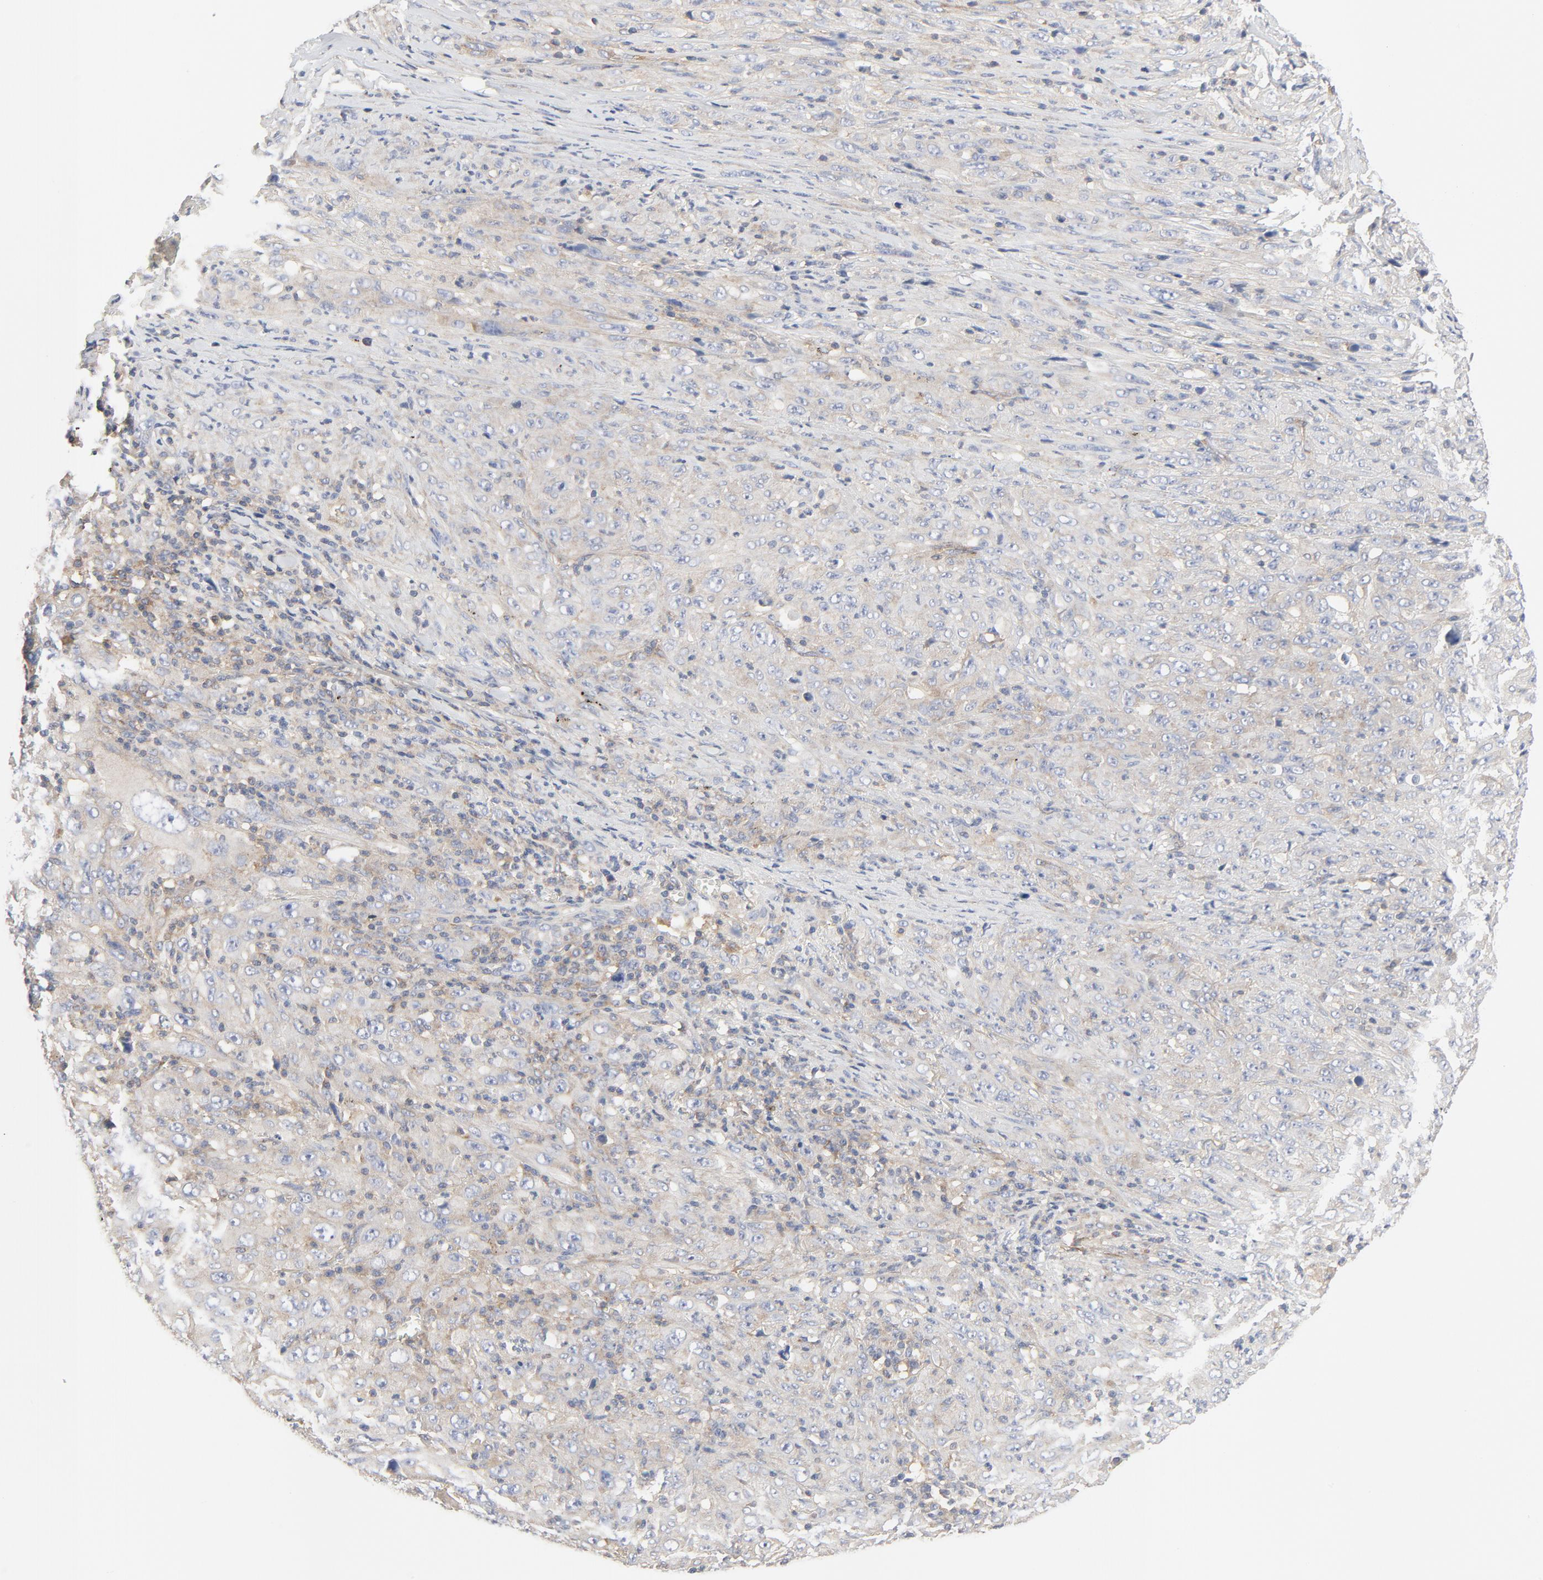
{"staining": {"intensity": "weak", "quantity": "25%-75%", "location": "cytoplasmic/membranous"}, "tissue": "melanoma", "cell_type": "Tumor cells", "image_type": "cancer", "snomed": [{"axis": "morphology", "description": "Malignant melanoma, Metastatic site"}, {"axis": "topography", "description": "Skin"}], "caption": "An immunohistochemistry photomicrograph of tumor tissue is shown. Protein staining in brown shows weak cytoplasmic/membranous positivity in malignant melanoma (metastatic site) within tumor cells. (DAB = brown stain, brightfield microscopy at high magnification).", "gene": "RABEP1", "patient": {"sex": "female", "age": 56}}